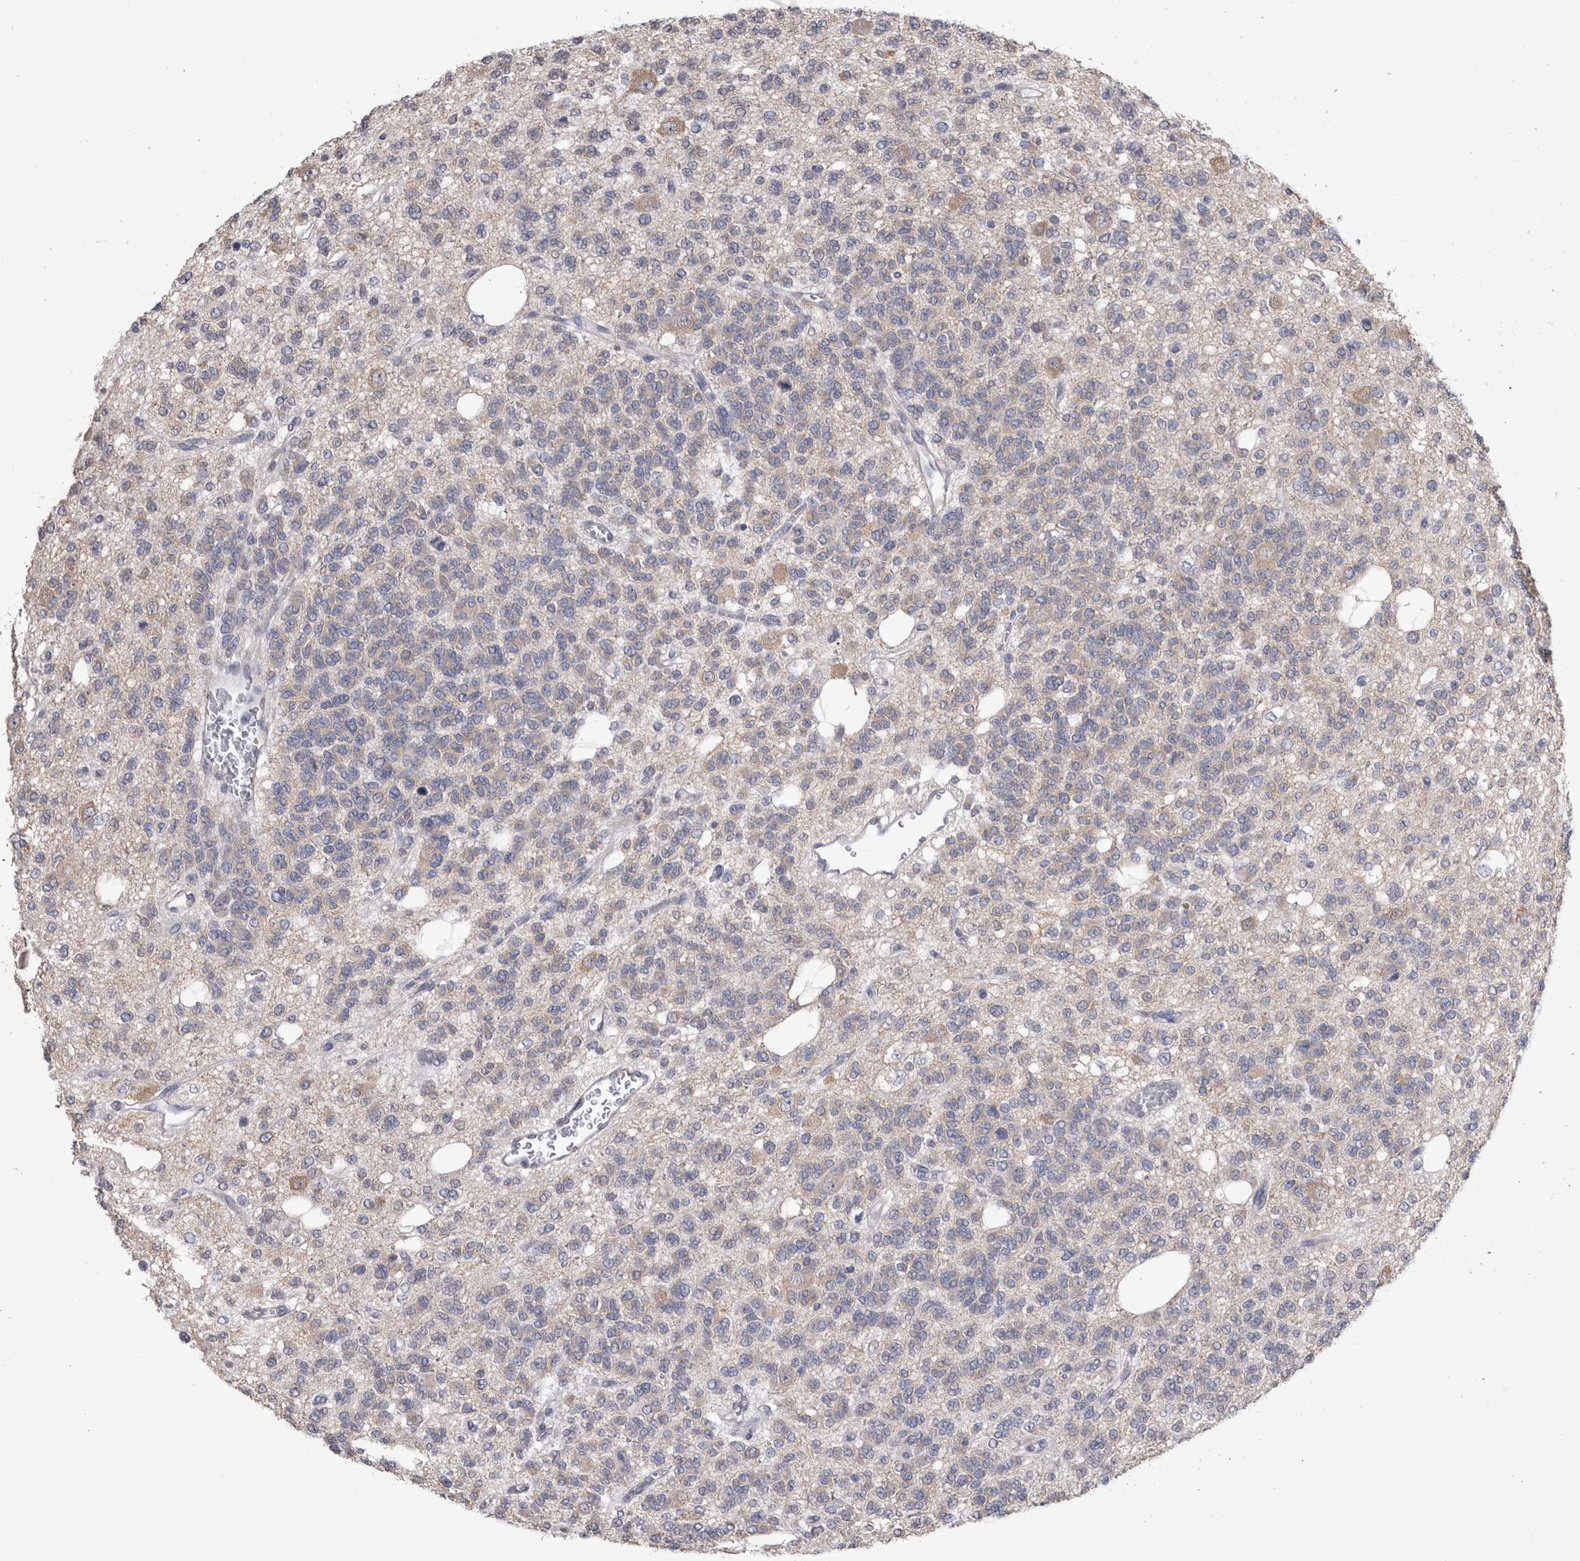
{"staining": {"intensity": "negative", "quantity": "none", "location": "none"}, "tissue": "glioma", "cell_type": "Tumor cells", "image_type": "cancer", "snomed": [{"axis": "morphology", "description": "Glioma, malignant, Low grade"}, {"axis": "topography", "description": "Brain"}], "caption": "High power microscopy micrograph of an immunohistochemistry (IHC) photomicrograph of glioma, revealing no significant positivity in tumor cells.", "gene": "DDX6", "patient": {"sex": "male", "age": 38}}